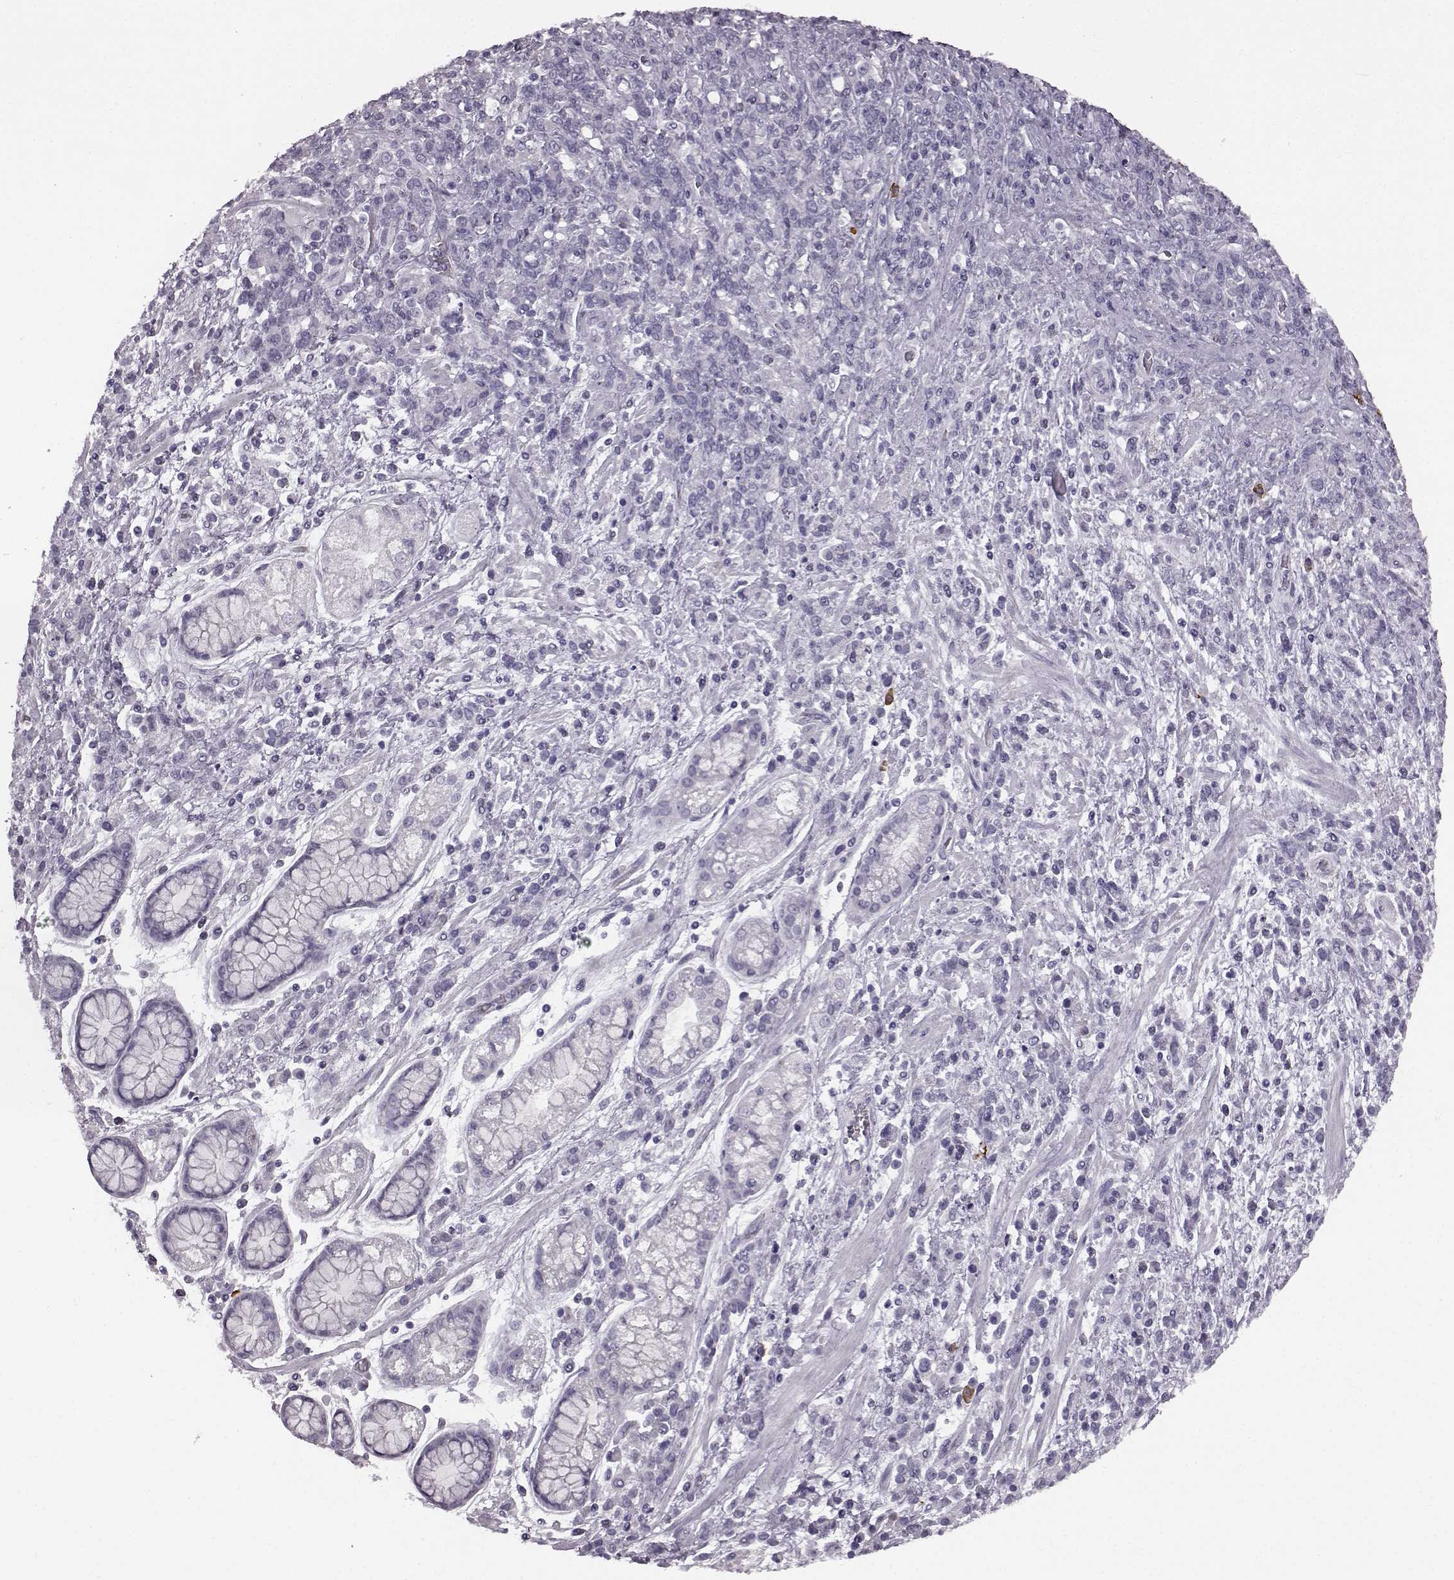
{"staining": {"intensity": "negative", "quantity": "none", "location": "none"}, "tissue": "stomach cancer", "cell_type": "Tumor cells", "image_type": "cancer", "snomed": [{"axis": "morphology", "description": "Adenocarcinoma, NOS"}, {"axis": "topography", "description": "Stomach"}], "caption": "A high-resolution histopathology image shows immunohistochemistry staining of stomach cancer (adenocarcinoma), which reveals no significant staining in tumor cells.", "gene": "PRPH2", "patient": {"sex": "female", "age": 57}}